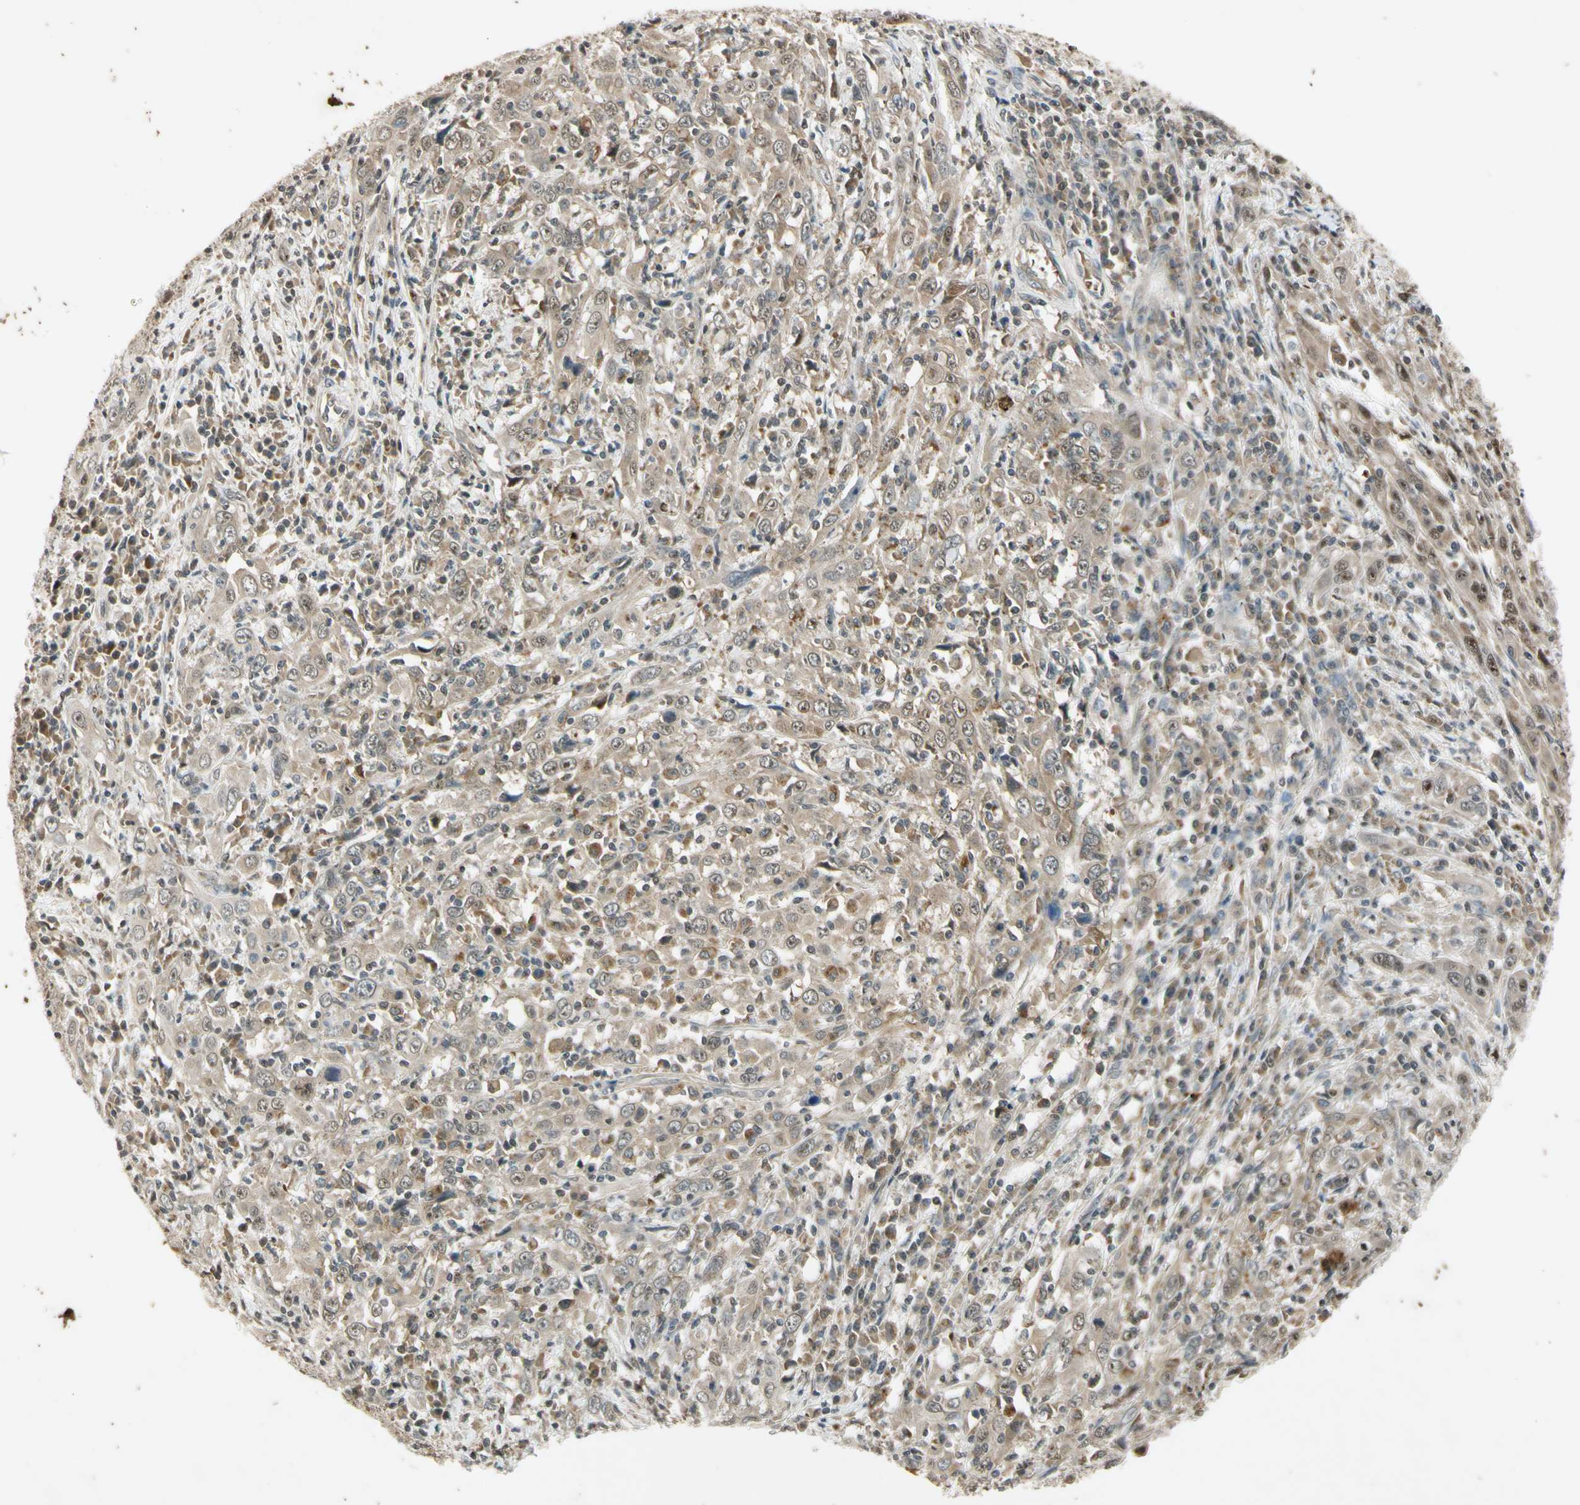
{"staining": {"intensity": "weak", "quantity": ">75%", "location": "cytoplasmic/membranous"}, "tissue": "cervical cancer", "cell_type": "Tumor cells", "image_type": "cancer", "snomed": [{"axis": "morphology", "description": "Squamous cell carcinoma, NOS"}, {"axis": "topography", "description": "Cervix"}], "caption": "This photomicrograph demonstrates squamous cell carcinoma (cervical) stained with immunohistochemistry to label a protein in brown. The cytoplasmic/membranous of tumor cells show weak positivity for the protein. Nuclei are counter-stained blue.", "gene": "EFNB2", "patient": {"sex": "female", "age": 46}}